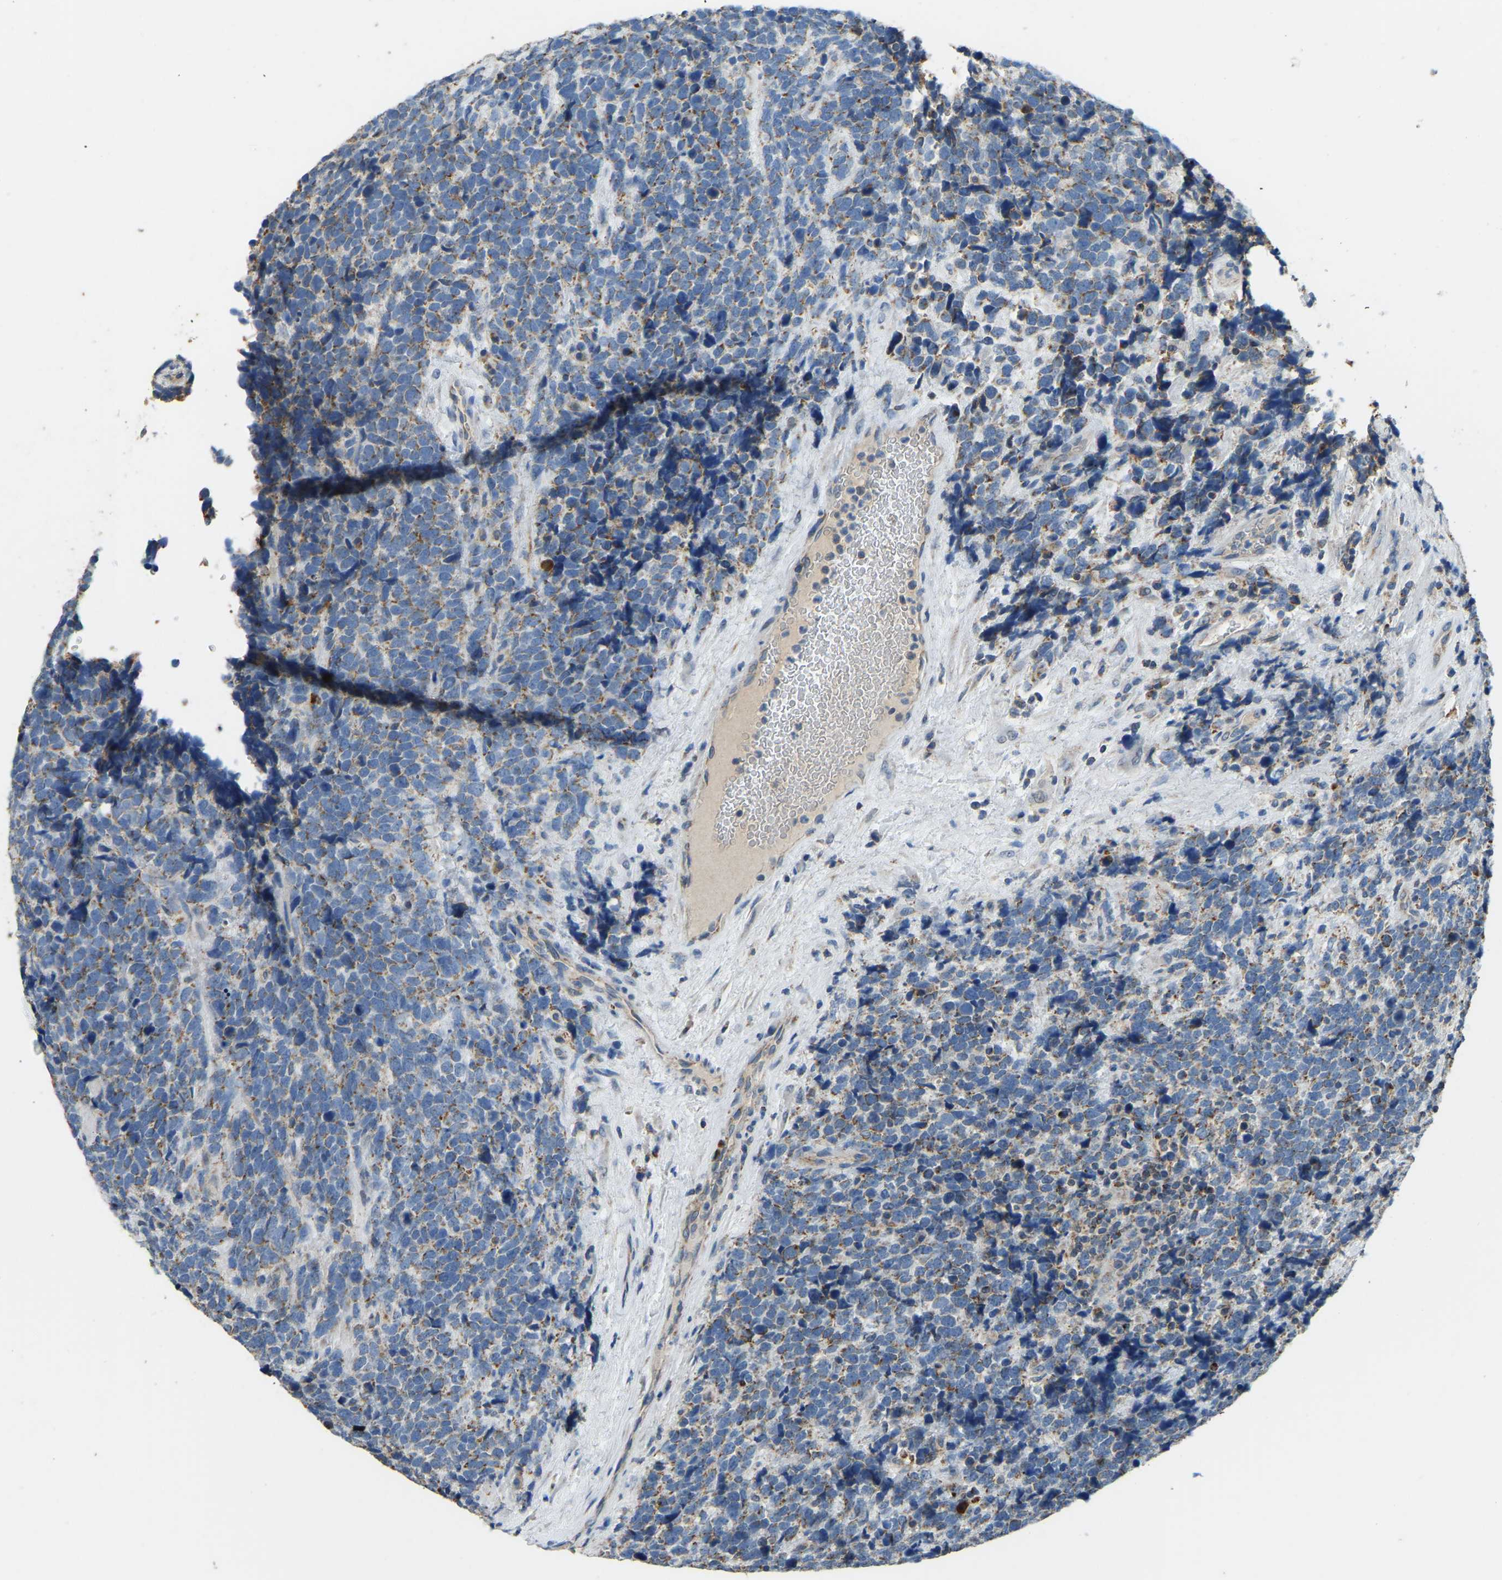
{"staining": {"intensity": "moderate", "quantity": "25%-75%", "location": "cytoplasmic/membranous"}, "tissue": "urothelial cancer", "cell_type": "Tumor cells", "image_type": "cancer", "snomed": [{"axis": "morphology", "description": "Urothelial carcinoma, High grade"}, {"axis": "topography", "description": "Urinary bladder"}], "caption": "Protein positivity by IHC displays moderate cytoplasmic/membranous staining in about 25%-75% of tumor cells in urothelial cancer.", "gene": "ZNF200", "patient": {"sex": "female", "age": 82}}